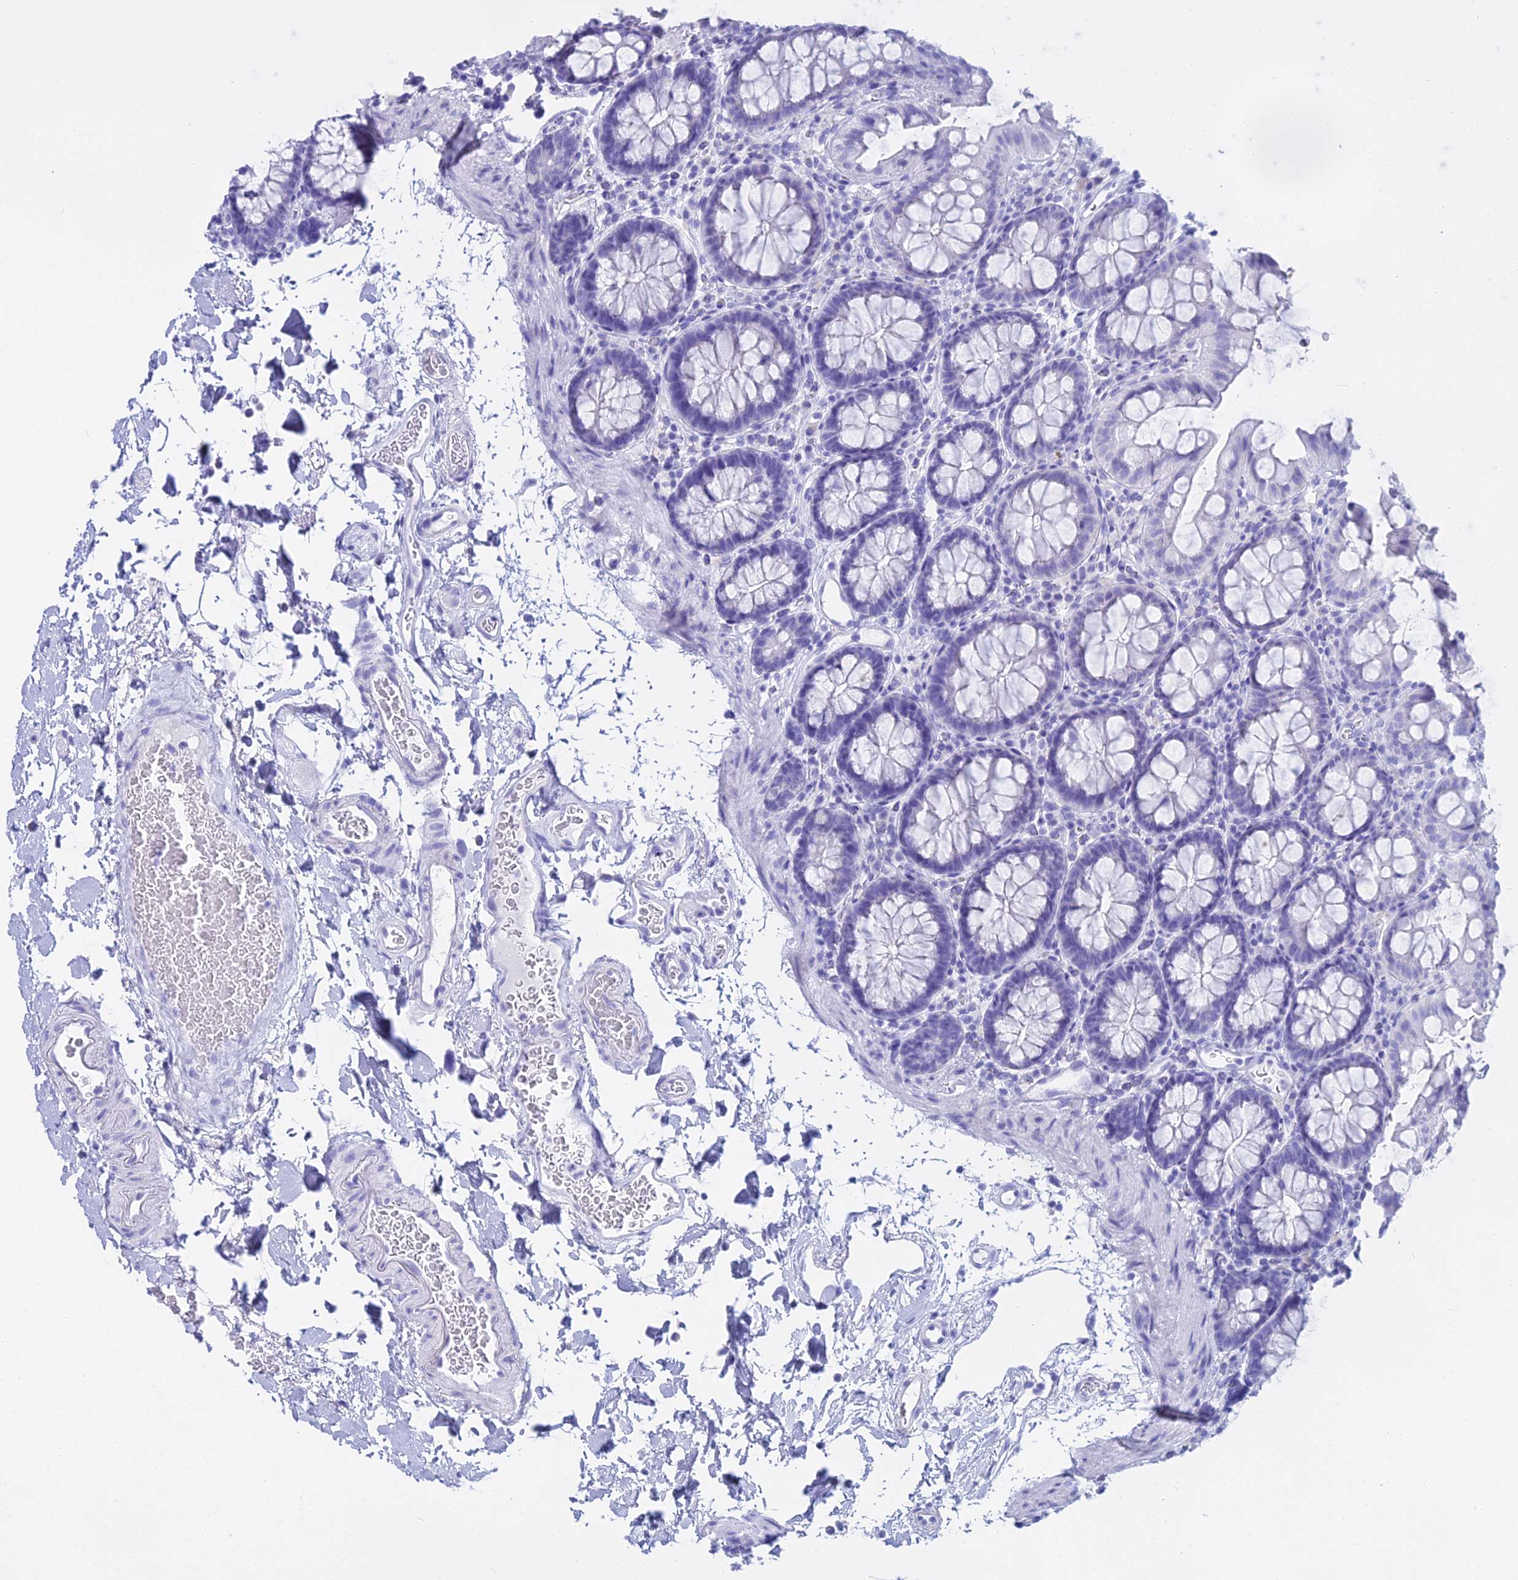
{"staining": {"intensity": "negative", "quantity": "none", "location": "none"}, "tissue": "colon", "cell_type": "Endothelial cells", "image_type": "normal", "snomed": [{"axis": "morphology", "description": "Normal tissue, NOS"}, {"axis": "topography", "description": "Colon"}], "caption": "This is a micrograph of IHC staining of benign colon, which shows no expression in endothelial cells.", "gene": "CGB1", "patient": {"sex": "male", "age": 75}}